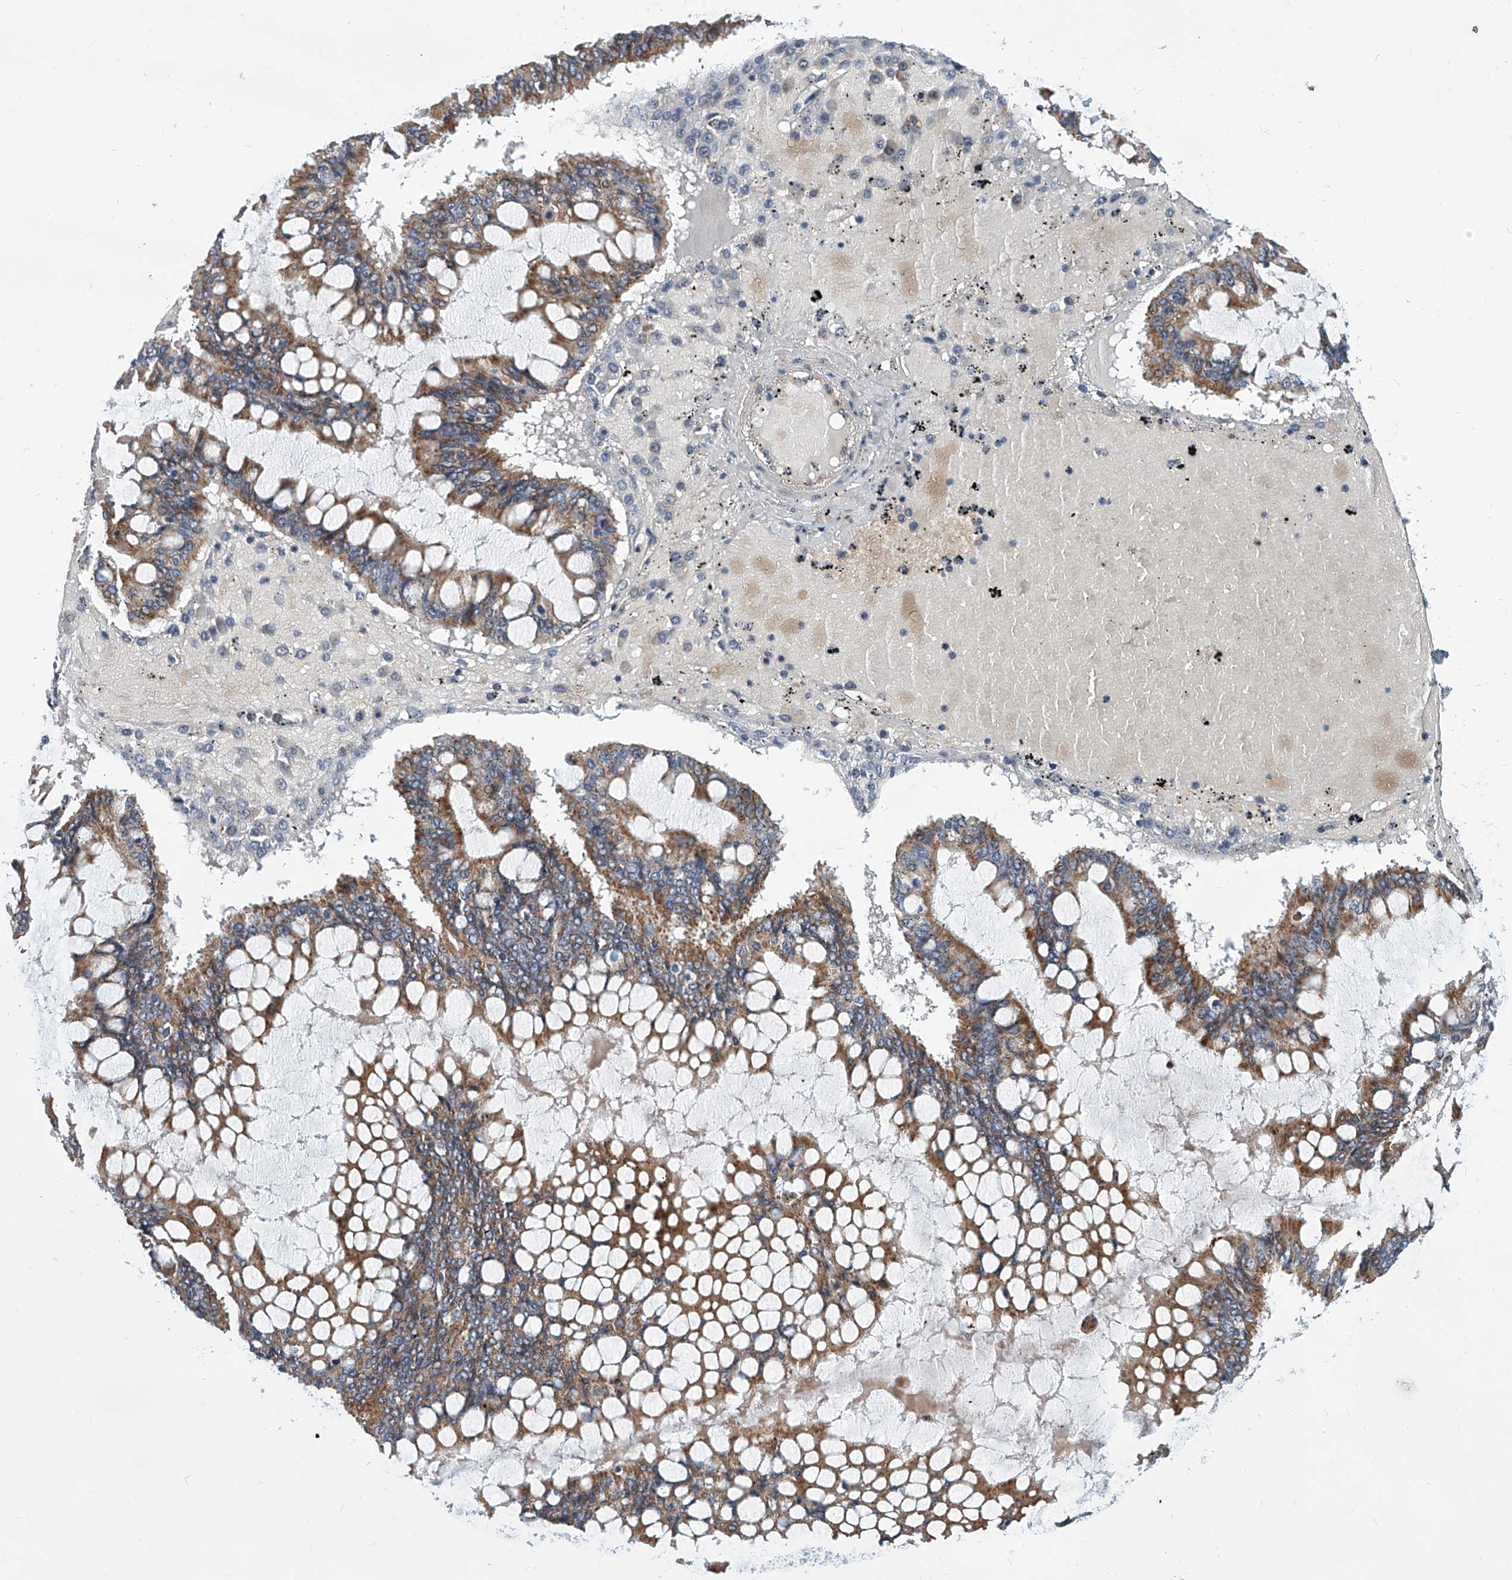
{"staining": {"intensity": "moderate", "quantity": ">75%", "location": "cytoplasmic/membranous"}, "tissue": "ovarian cancer", "cell_type": "Tumor cells", "image_type": "cancer", "snomed": [{"axis": "morphology", "description": "Cystadenocarcinoma, mucinous, NOS"}, {"axis": "topography", "description": "Ovary"}], "caption": "The photomicrograph exhibits staining of ovarian mucinous cystadenocarcinoma, revealing moderate cytoplasmic/membranous protein staining (brown color) within tumor cells.", "gene": "USP48", "patient": {"sex": "female", "age": 73}}